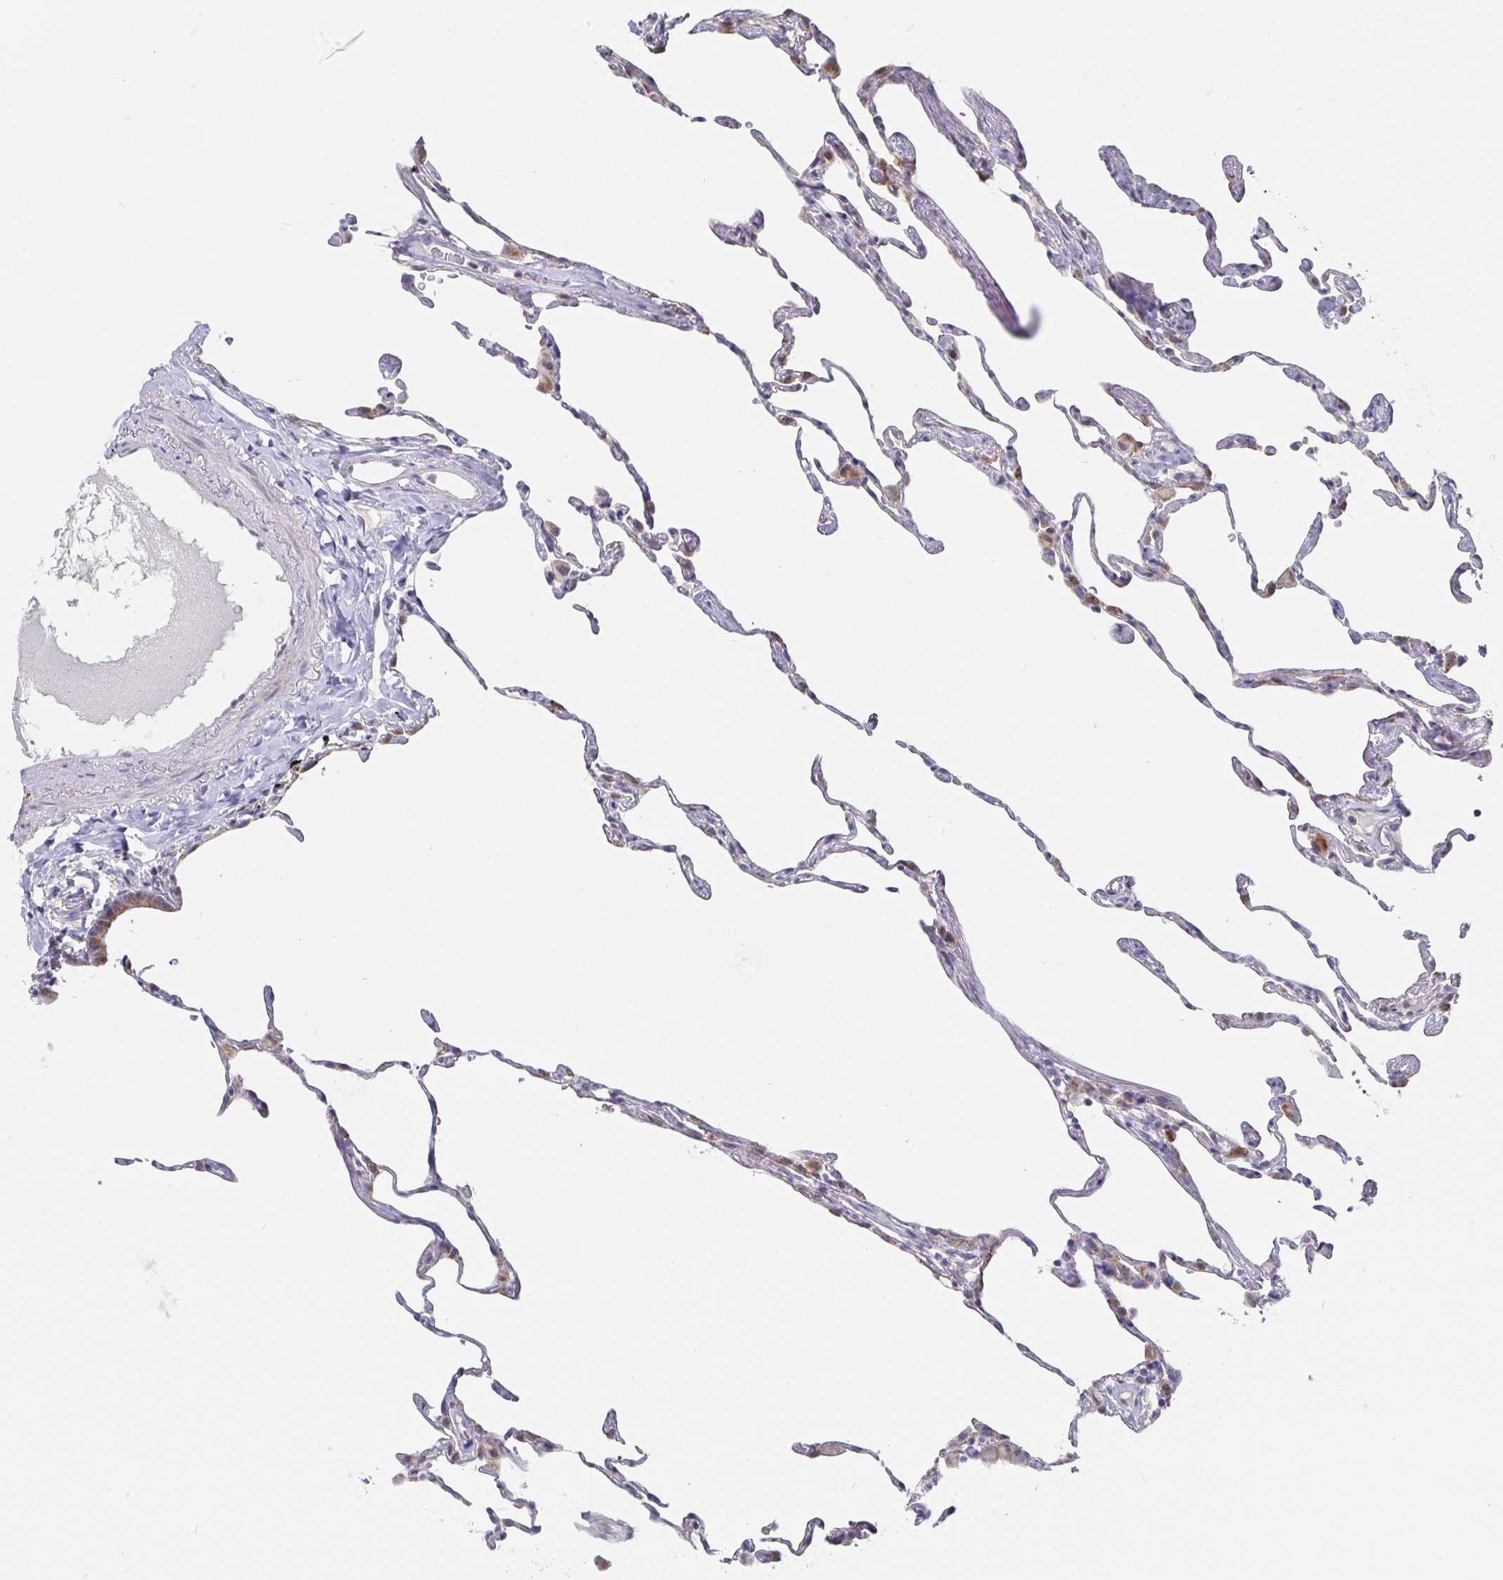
{"staining": {"intensity": "negative", "quantity": "none", "location": "none"}, "tissue": "lung", "cell_type": "Alveolar cells", "image_type": "normal", "snomed": [{"axis": "morphology", "description": "Normal tissue, NOS"}, {"axis": "topography", "description": "Lung"}], "caption": "This is a photomicrograph of immunohistochemistry (IHC) staining of normal lung, which shows no expression in alveolar cells. The staining was performed using DAB to visualize the protein expression in brown, while the nuclei were stained in blue with hematoxylin (Magnification: 20x).", "gene": "CIT", "patient": {"sex": "female", "age": 57}}